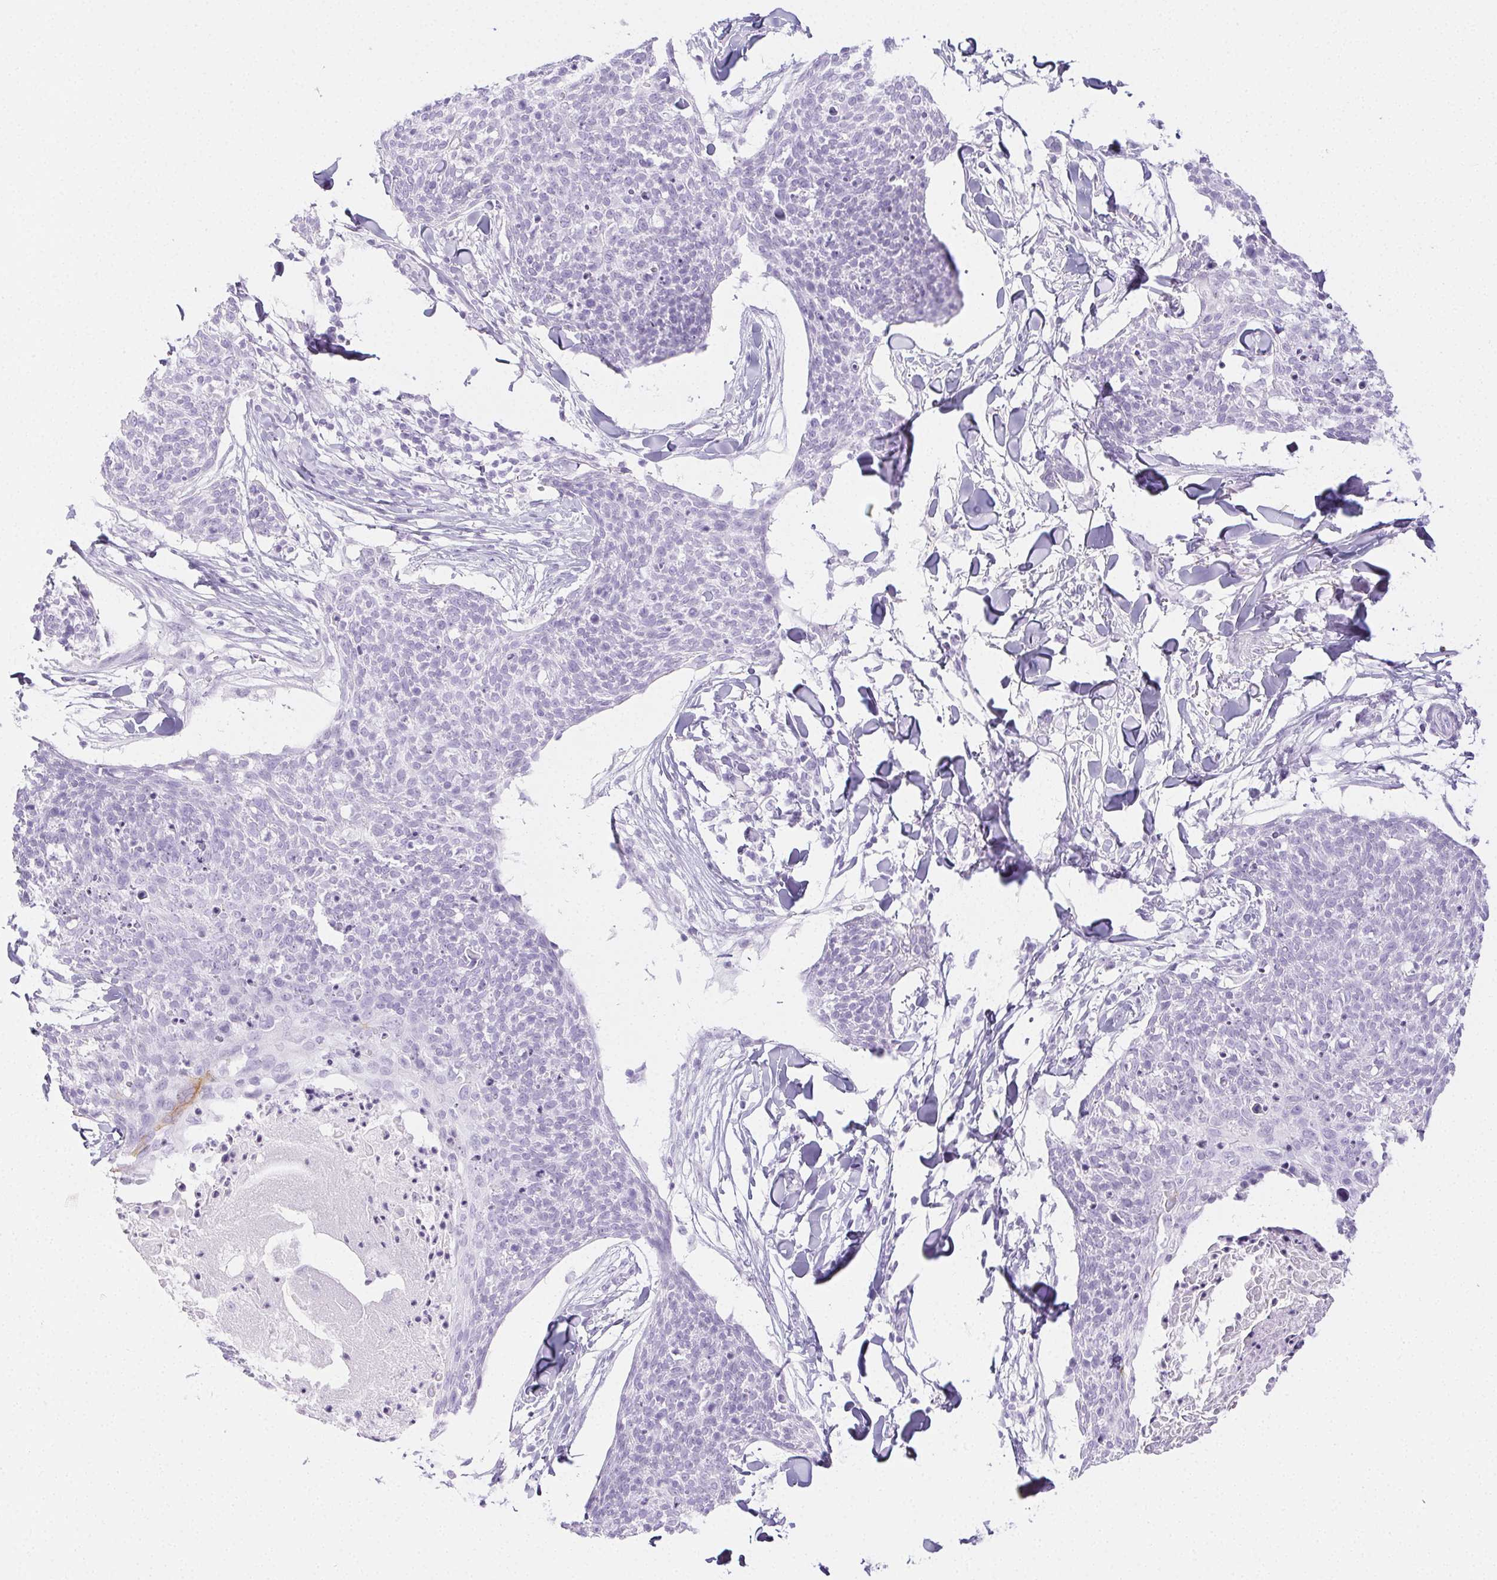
{"staining": {"intensity": "negative", "quantity": "none", "location": "none"}, "tissue": "skin cancer", "cell_type": "Tumor cells", "image_type": "cancer", "snomed": [{"axis": "morphology", "description": "Squamous cell carcinoma, NOS"}, {"axis": "topography", "description": "Skin"}, {"axis": "topography", "description": "Vulva"}], "caption": "The micrograph displays no staining of tumor cells in skin squamous cell carcinoma. The staining was performed using DAB (3,3'-diaminobenzidine) to visualize the protein expression in brown, while the nuclei were stained in blue with hematoxylin (Magnification: 20x).", "gene": "PI3", "patient": {"sex": "female", "age": 75}}